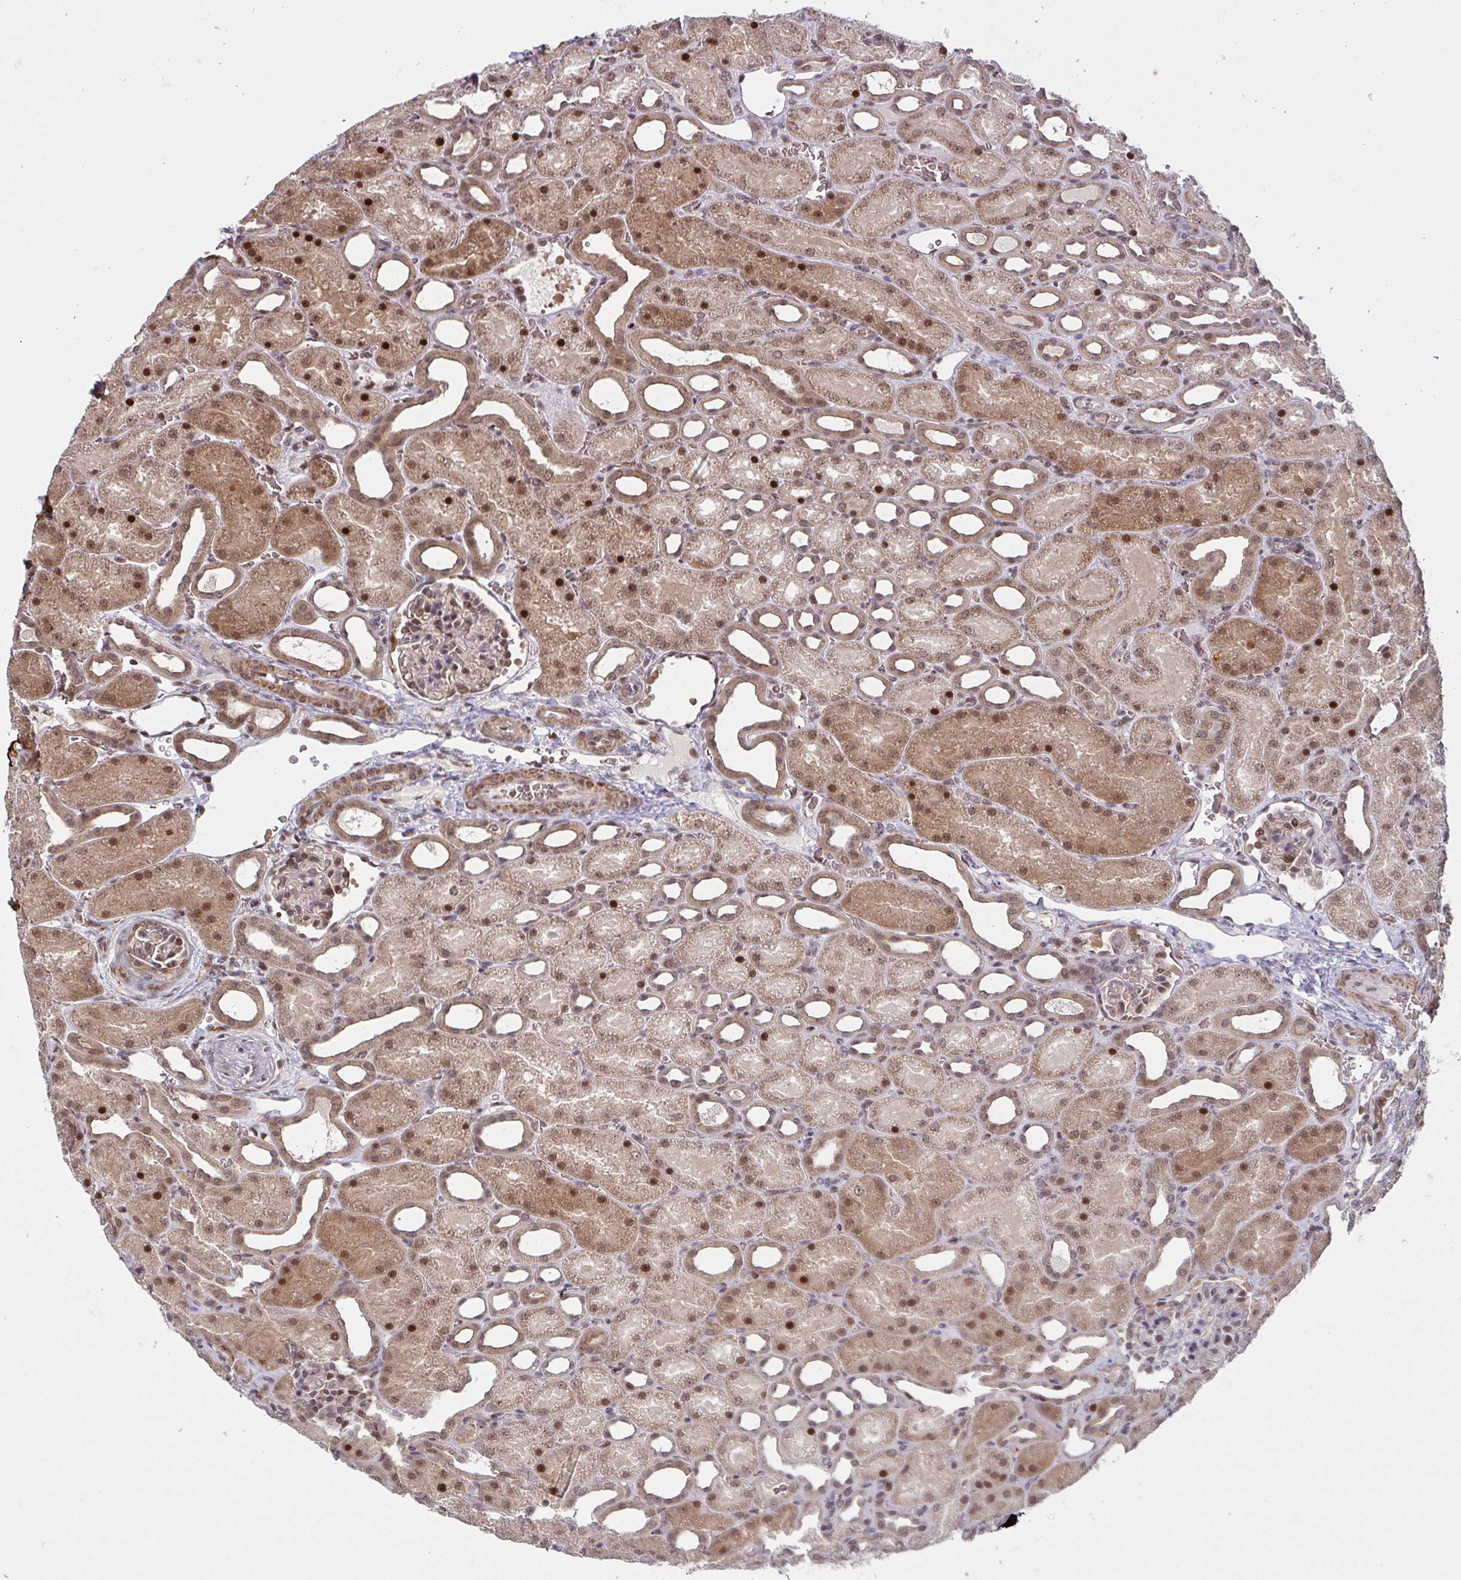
{"staining": {"intensity": "weak", "quantity": "25%-75%", "location": "nuclear"}, "tissue": "kidney", "cell_type": "Cells in glomeruli", "image_type": "normal", "snomed": [{"axis": "morphology", "description": "Normal tissue, NOS"}, {"axis": "topography", "description": "Kidney"}], "caption": "Immunohistochemical staining of normal human kidney exhibits 25%-75% levels of weak nuclear protein positivity in approximately 25%-75% of cells in glomeruli.", "gene": "NLRP13", "patient": {"sex": "male", "age": 2}}